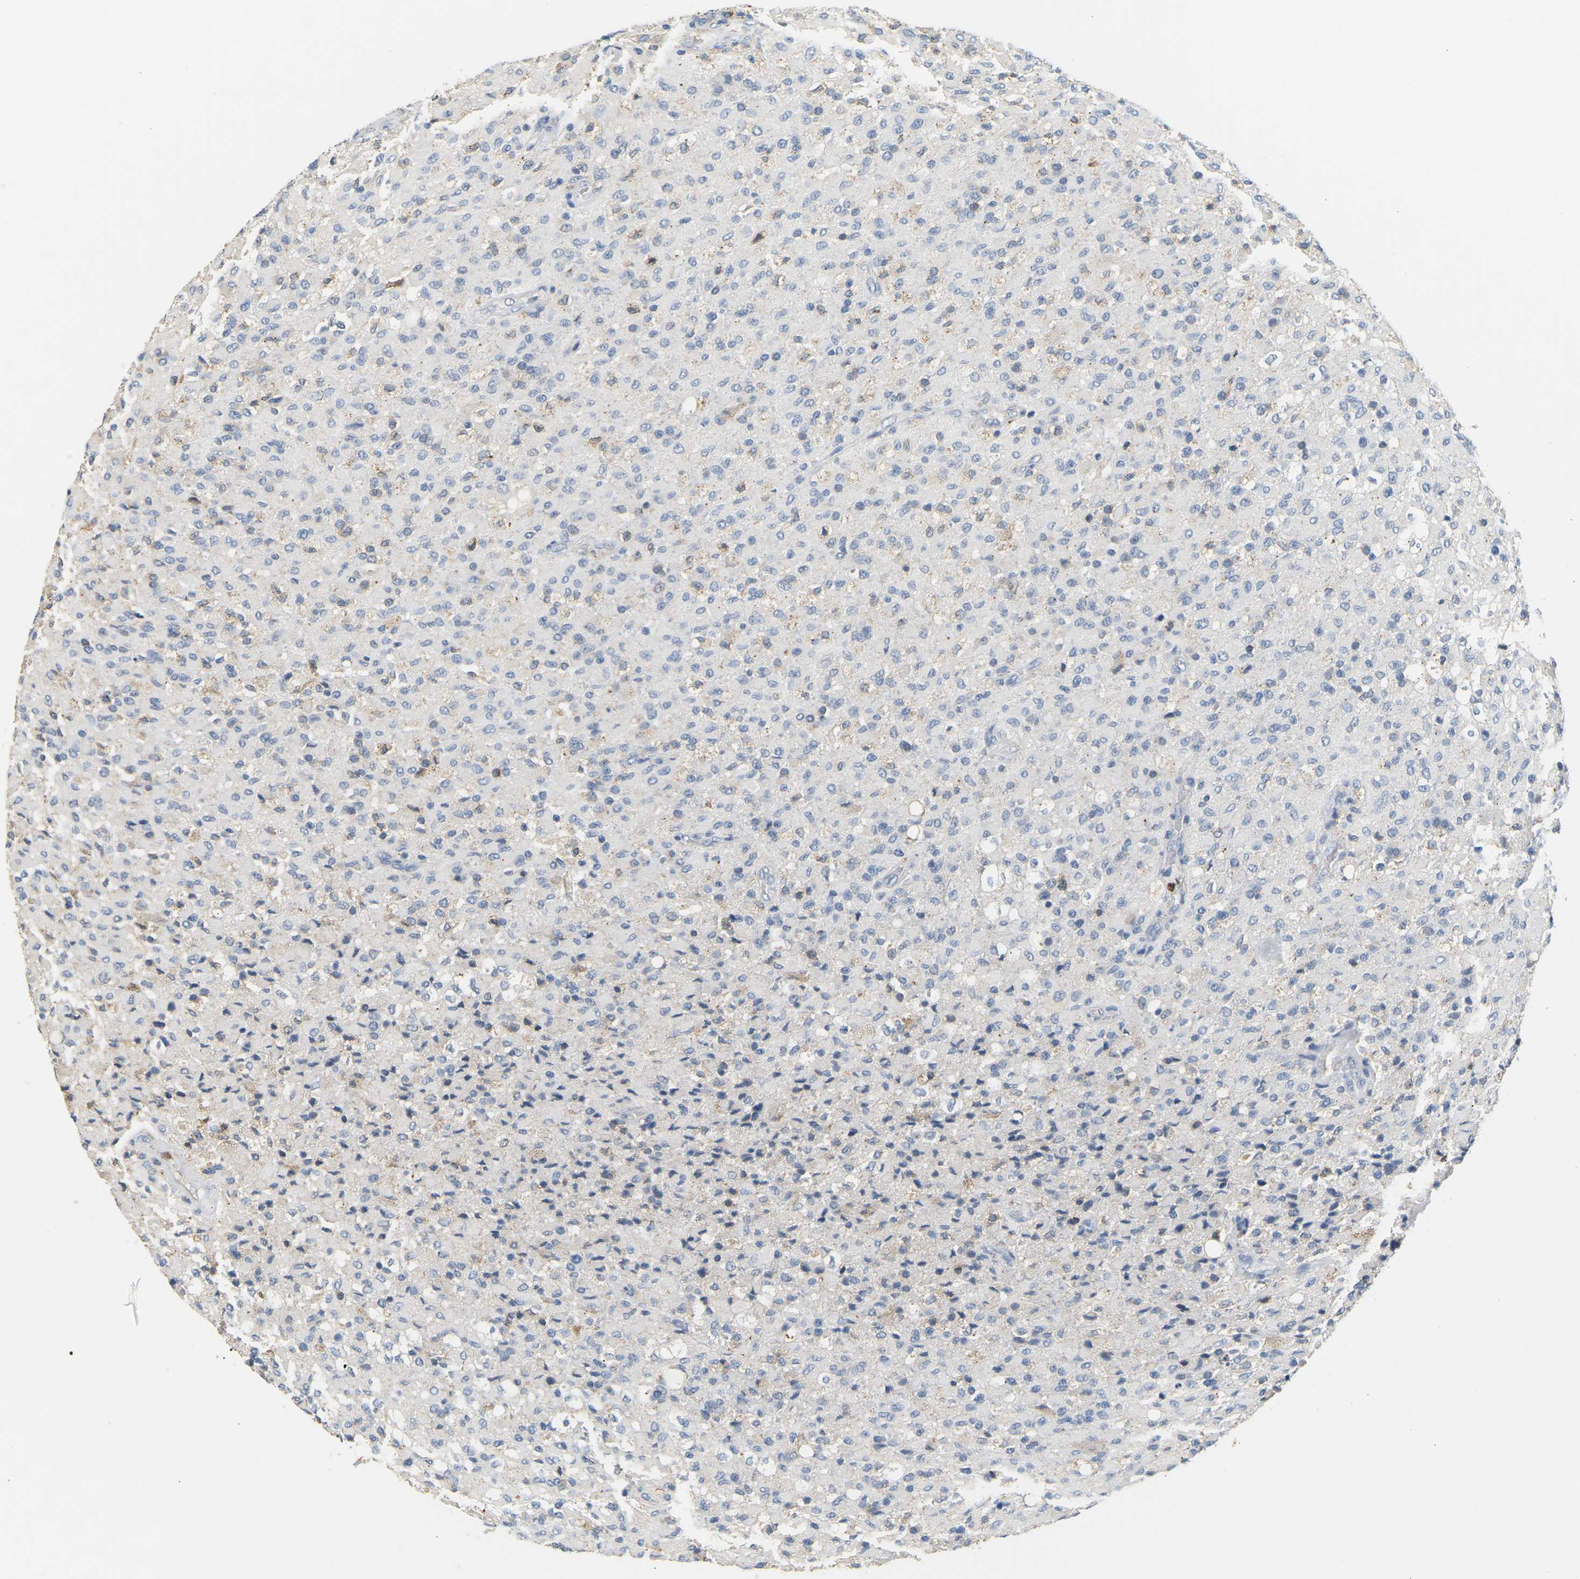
{"staining": {"intensity": "negative", "quantity": "none", "location": "none"}, "tissue": "glioma", "cell_type": "Tumor cells", "image_type": "cancer", "snomed": [{"axis": "morphology", "description": "Glioma, malignant, High grade"}, {"axis": "topography", "description": "Brain"}], "caption": "Tumor cells show no significant expression in malignant high-grade glioma.", "gene": "ADM", "patient": {"sex": "male", "age": 71}}